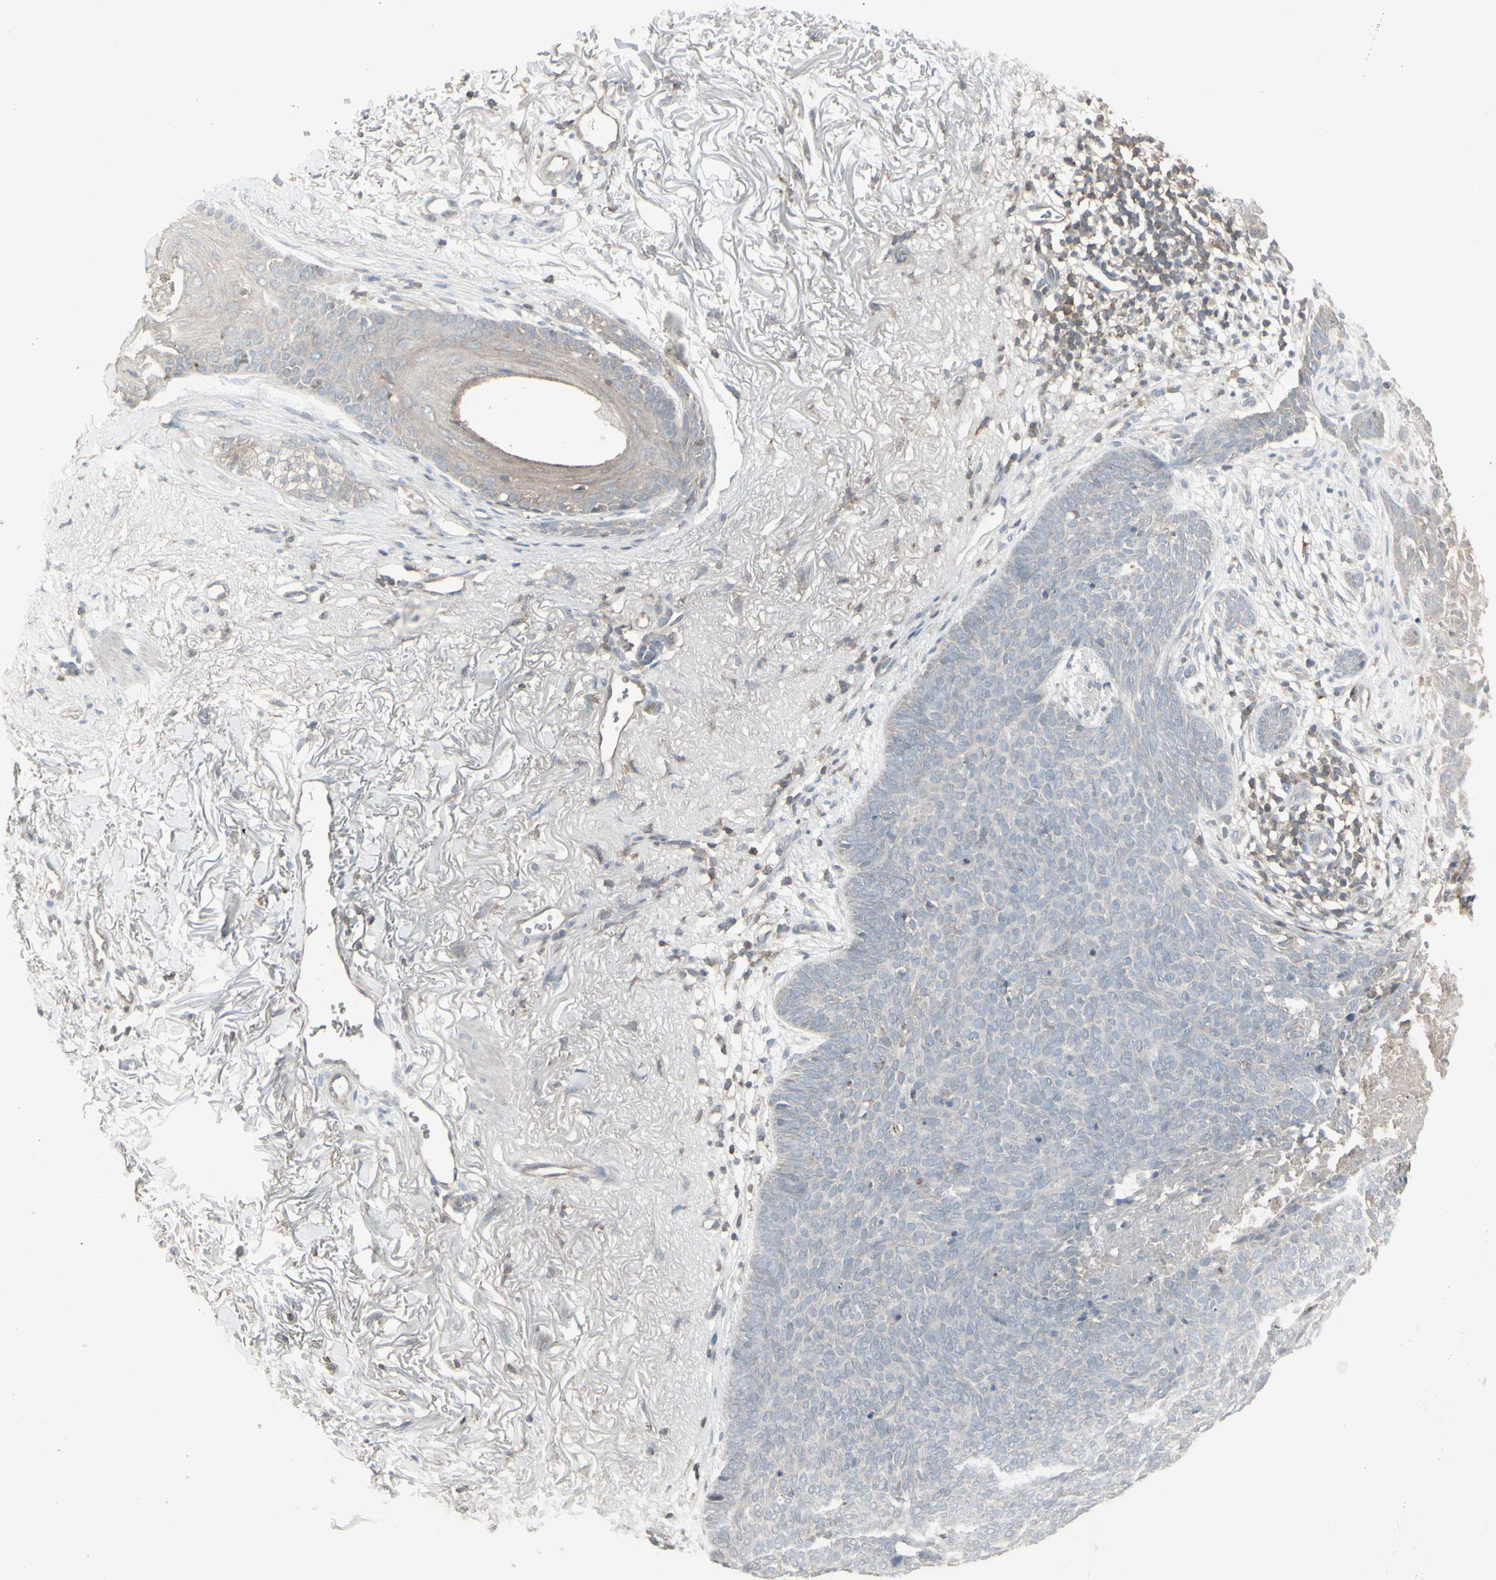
{"staining": {"intensity": "negative", "quantity": "none", "location": "none"}, "tissue": "skin cancer", "cell_type": "Tumor cells", "image_type": "cancer", "snomed": [{"axis": "morphology", "description": "Normal tissue, NOS"}, {"axis": "morphology", "description": "Basal cell carcinoma"}, {"axis": "topography", "description": "Skin"}], "caption": "This is an immunohistochemistry photomicrograph of human skin basal cell carcinoma. There is no expression in tumor cells.", "gene": "CSK", "patient": {"sex": "female", "age": 70}}